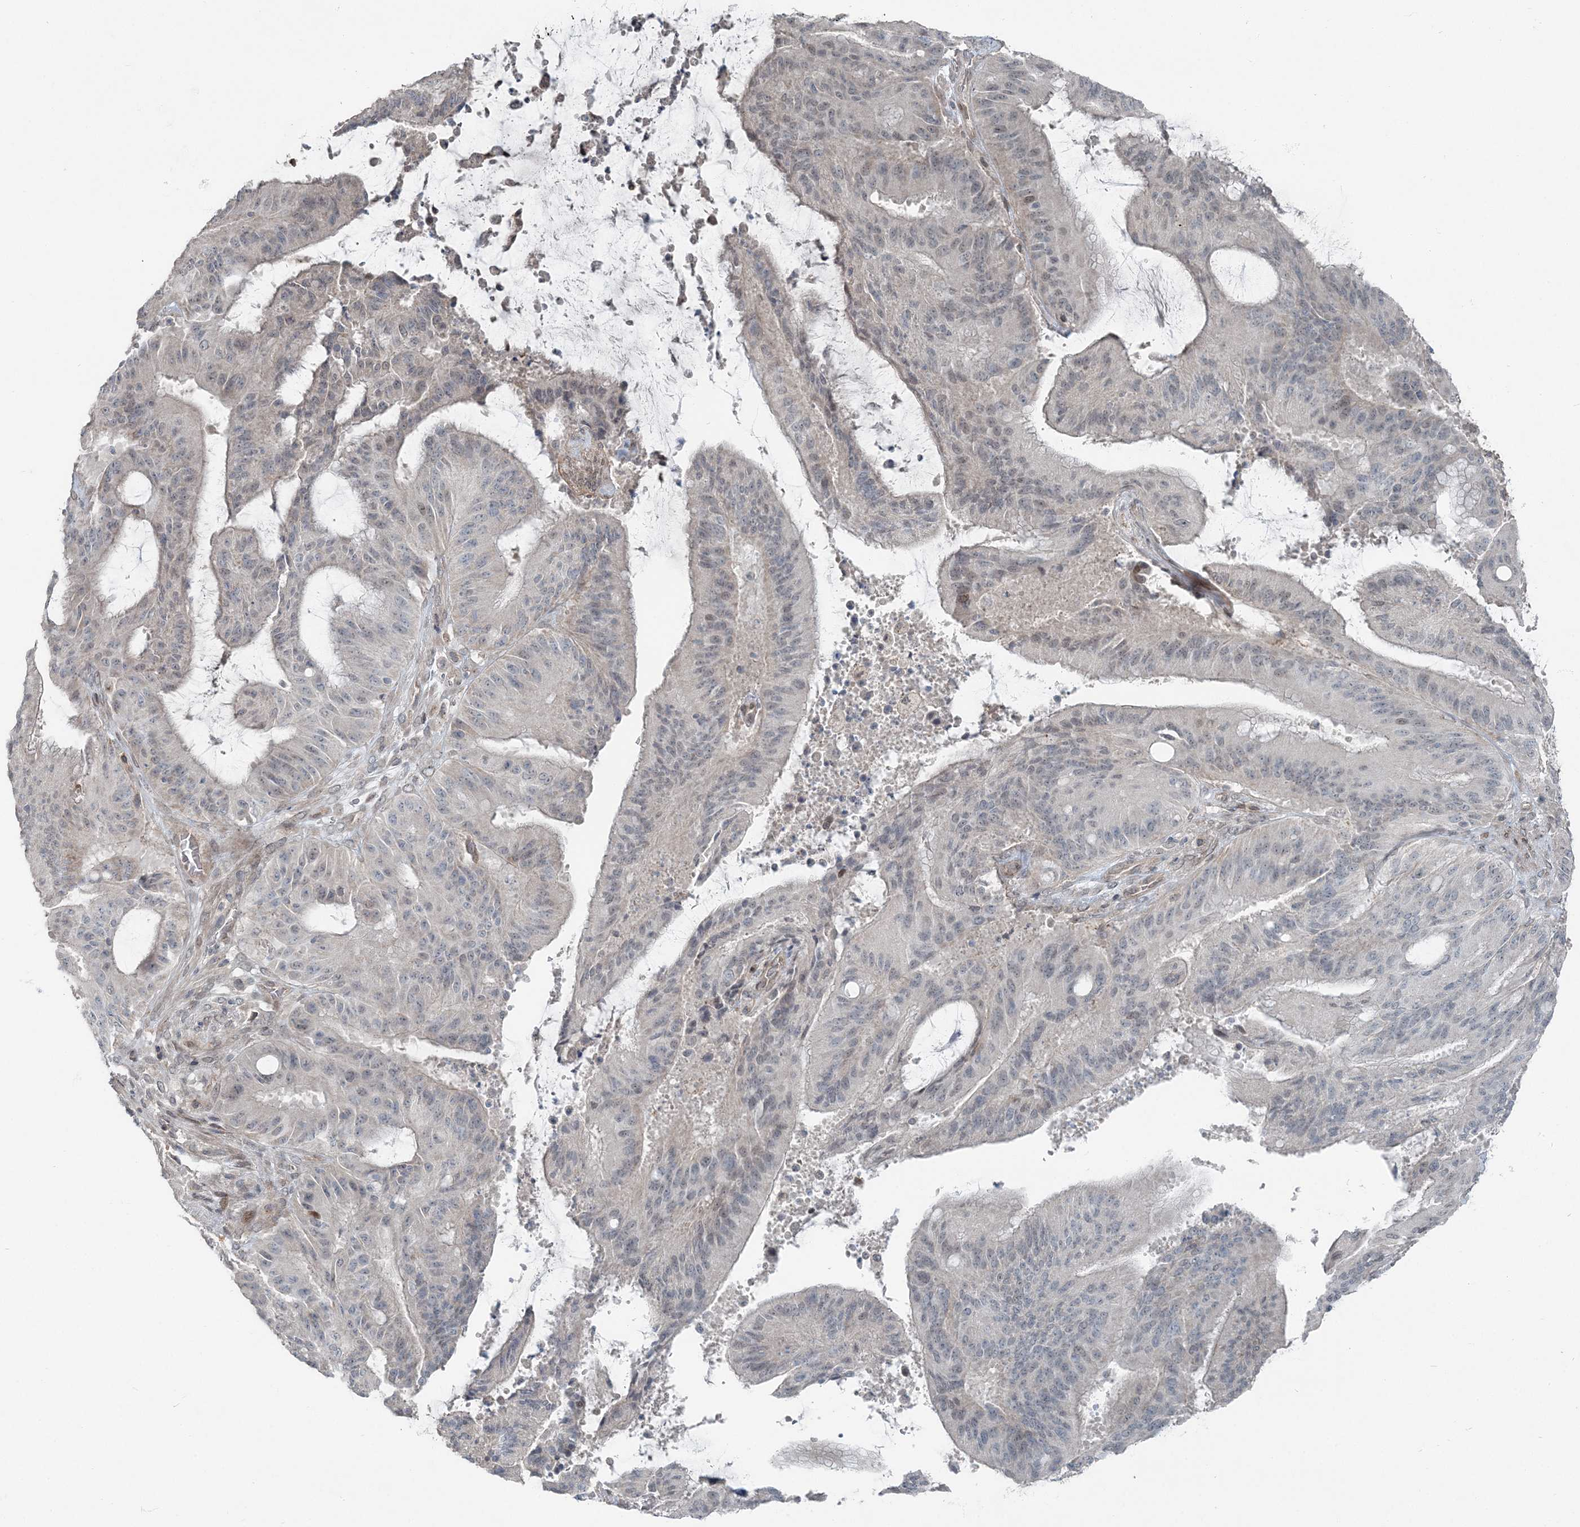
{"staining": {"intensity": "negative", "quantity": "none", "location": "none"}, "tissue": "liver cancer", "cell_type": "Tumor cells", "image_type": "cancer", "snomed": [{"axis": "morphology", "description": "Normal tissue, NOS"}, {"axis": "morphology", "description": "Cholangiocarcinoma"}, {"axis": "topography", "description": "Liver"}, {"axis": "topography", "description": "Peripheral nerve tissue"}], "caption": "This histopathology image is of cholangiocarcinoma (liver) stained with immunohistochemistry to label a protein in brown with the nuclei are counter-stained blue. There is no staining in tumor cells.", "gene": "FBXL17", "patient": {"sex": "female", "age": 73}}